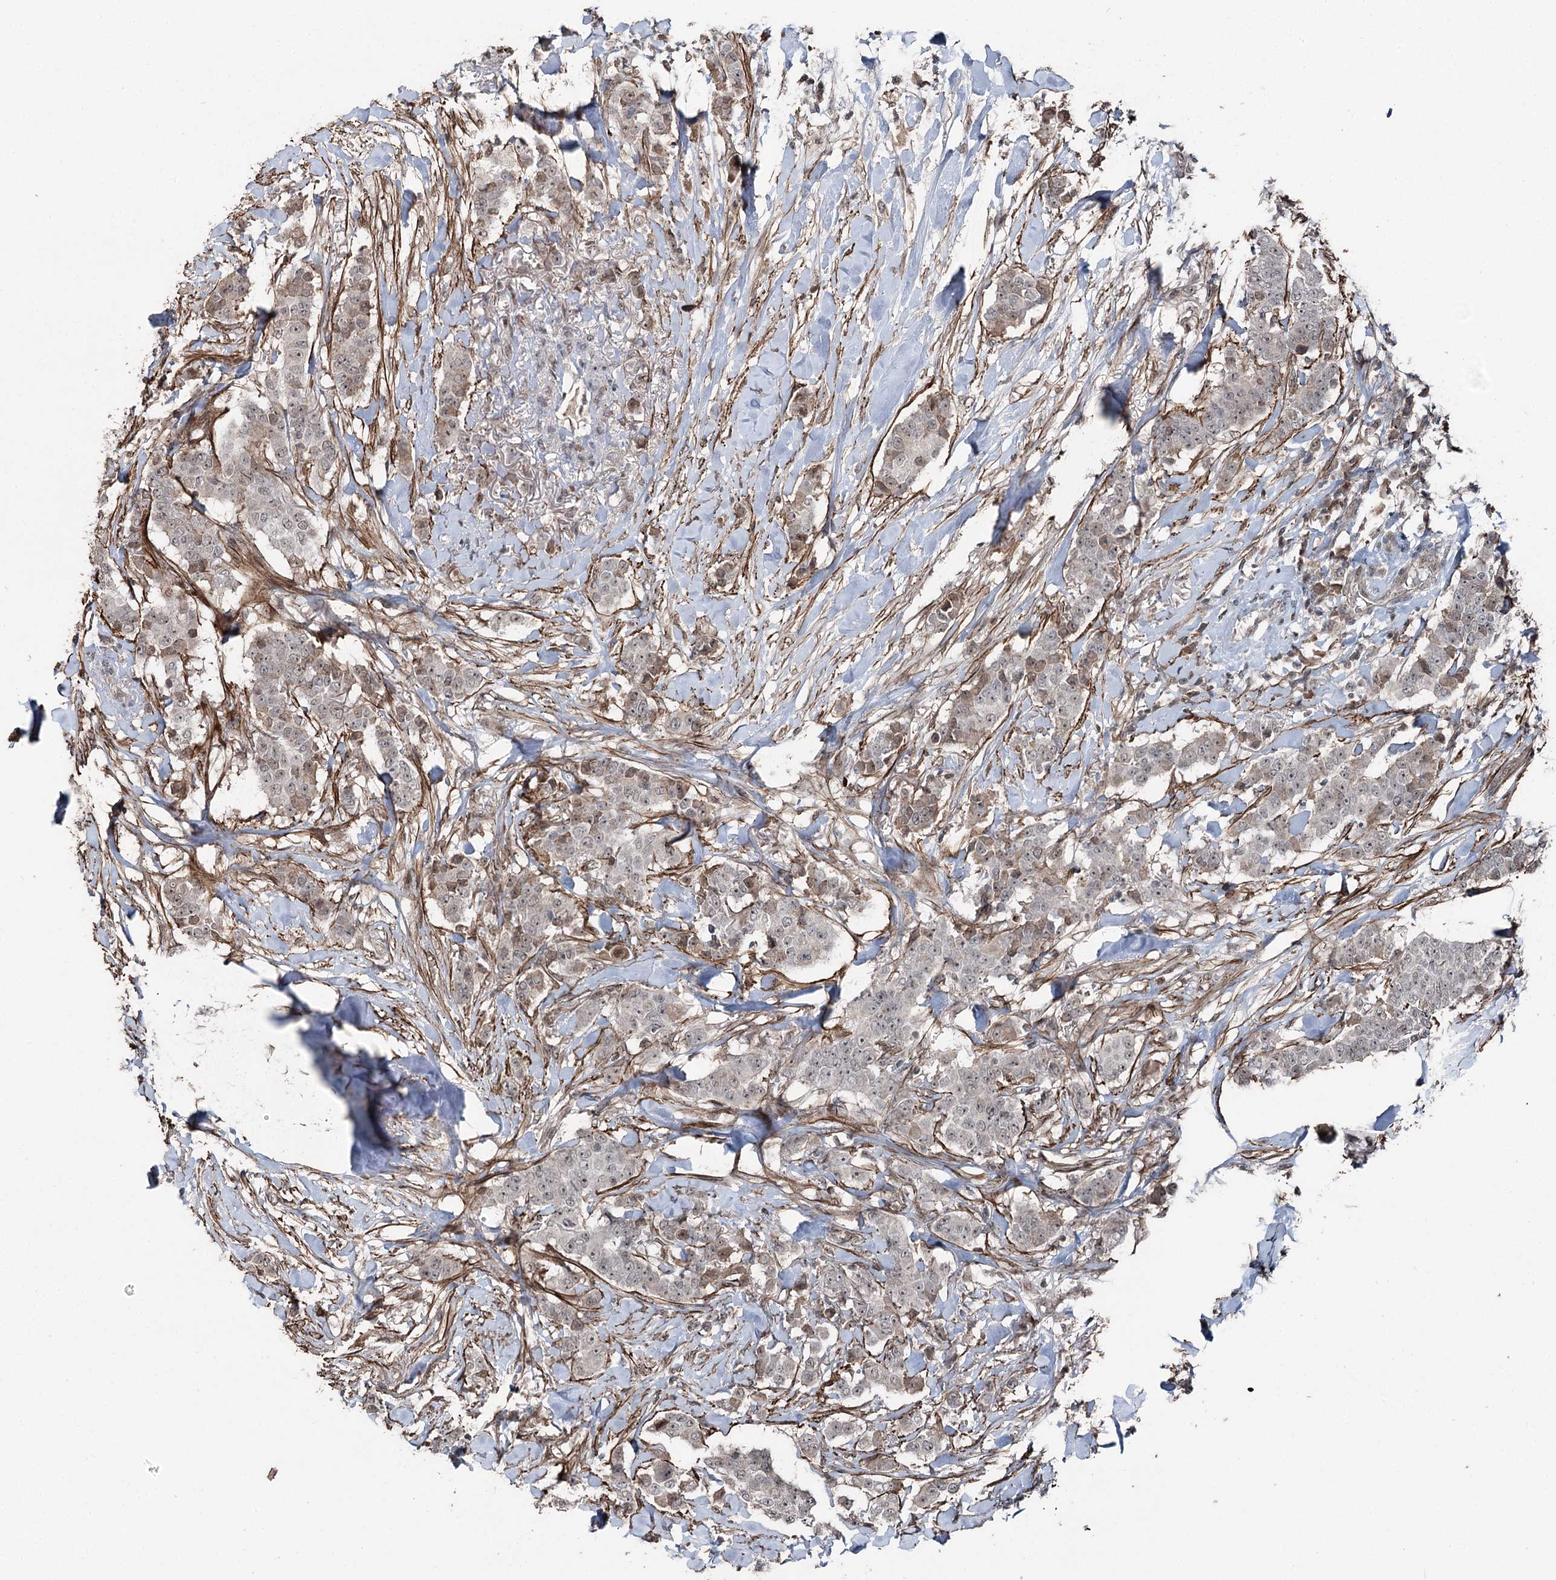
{"staining": {"intensity": "weak", "quantity": ">75%", "location": "nuclear"}, "tissue": "breast cancer", "cell_type": "Tumor cells", "image_type": "cancer", "snomed": [{"axis": "morphology", "description": "Duct carcinoma"}, {"axis": "topography", "description": "Breast"}], "caption": "The immunohistochemical stain shows weak nuclear positivity in tumor cells of breast cancer (invasive ductal carcinoma) tissue.", "gene": "CCDC82", "patient": {"sex": "female", "age": 40}}